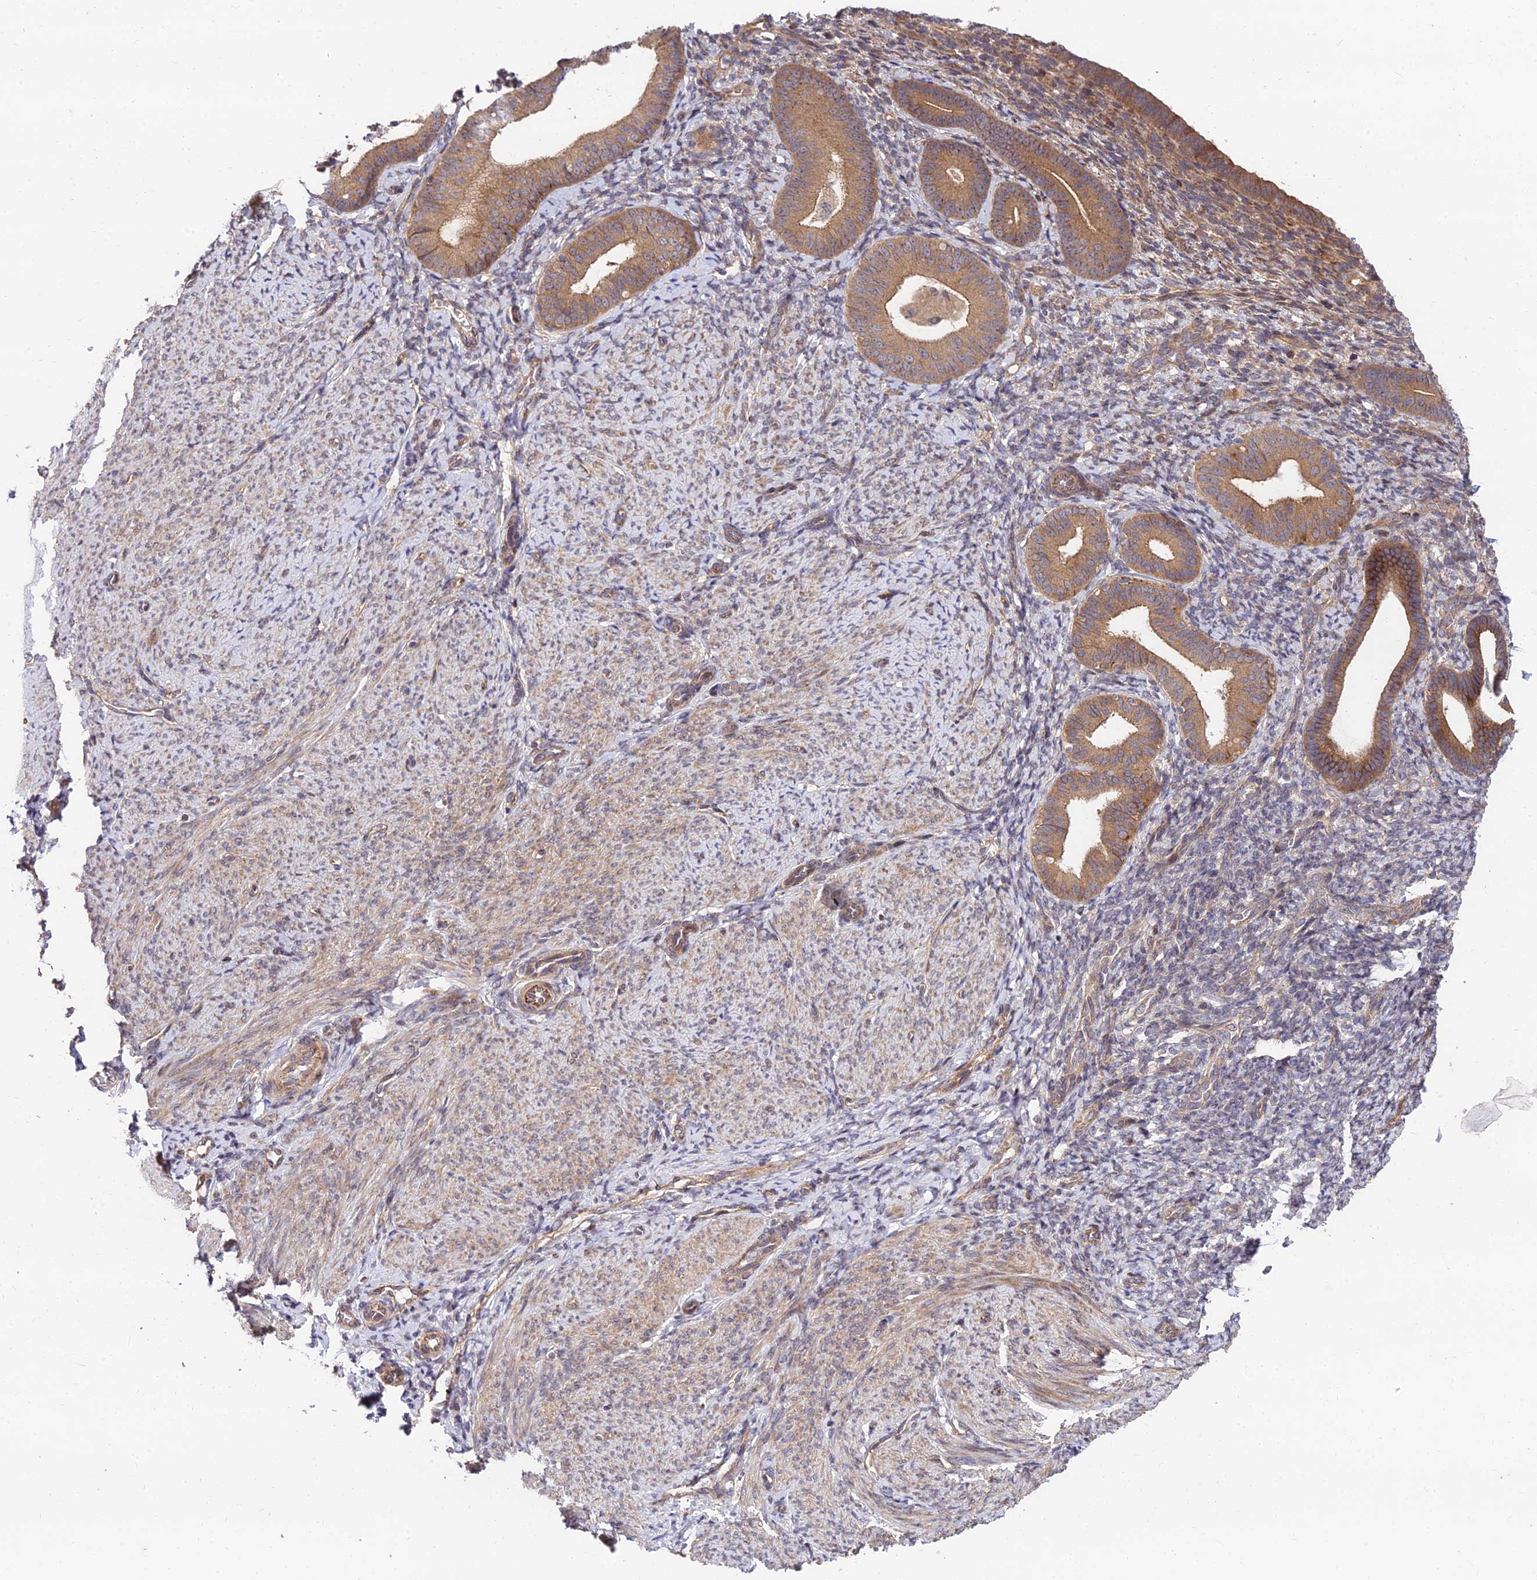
{"staining": {"intensity": "moderate", "quantity": "<25%", "location": "cytoplasmic/membranous"}, "tissue": "endometrium", "cell_type": "Cells in endometrial stroma", "image_type": "normal", "snomed": [{"axis": "morphology", "description": "Normal tissue, NOS"}, {"axis": "topography", "description": "Endometrium"}], "caption": "The histopathology image demonstrates staining of normal endometrium, revealing moderate cytoplasmic/membranous protein positivity (brown color) within cells in endometrial stroma.", "gene": "MKKS", "patient": {"sex": "female", "age": 65}}